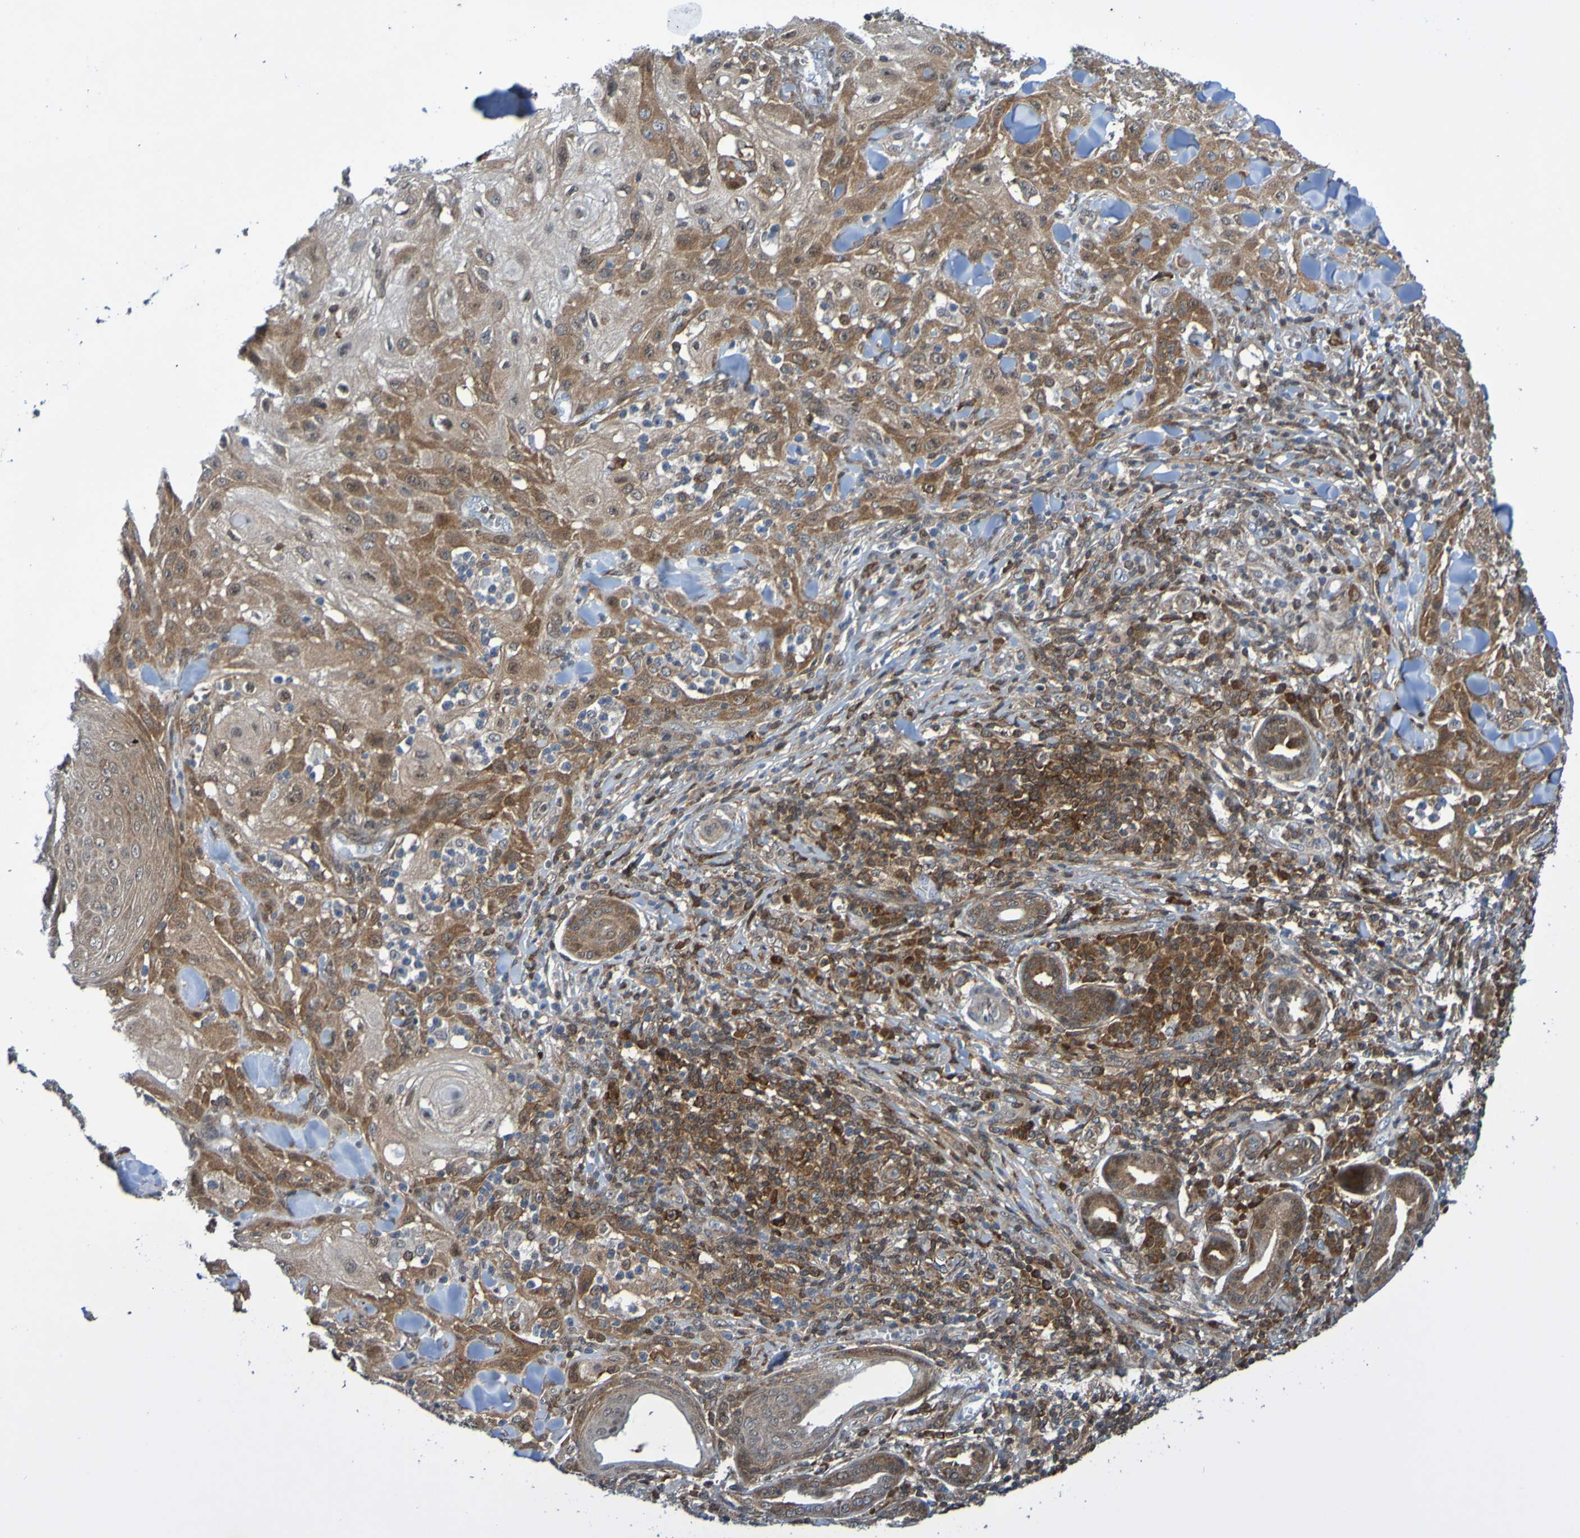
{"staining": {"intensity": "strong", "quantity": ">75%", "location": "cytoplasmic/membranous"}, "tissue": "skin cancer", "cell_type": "Tumor cells", "image_type": "cancer", "snomed": [{"axis": "morphology", "description": "Squamous cell carcinoma, NOS"}, {"axis": "topography", "description": "Skin"}], "caption": "Approximately >75% of tumor cells in human skin squamous cell carcinoma reveal strong cytoplasmic/membranous protein expression as visualized by brown immunohistochemical staining.", "gene": "ATIC", "patient": {"sex": "male", "age": 24}}